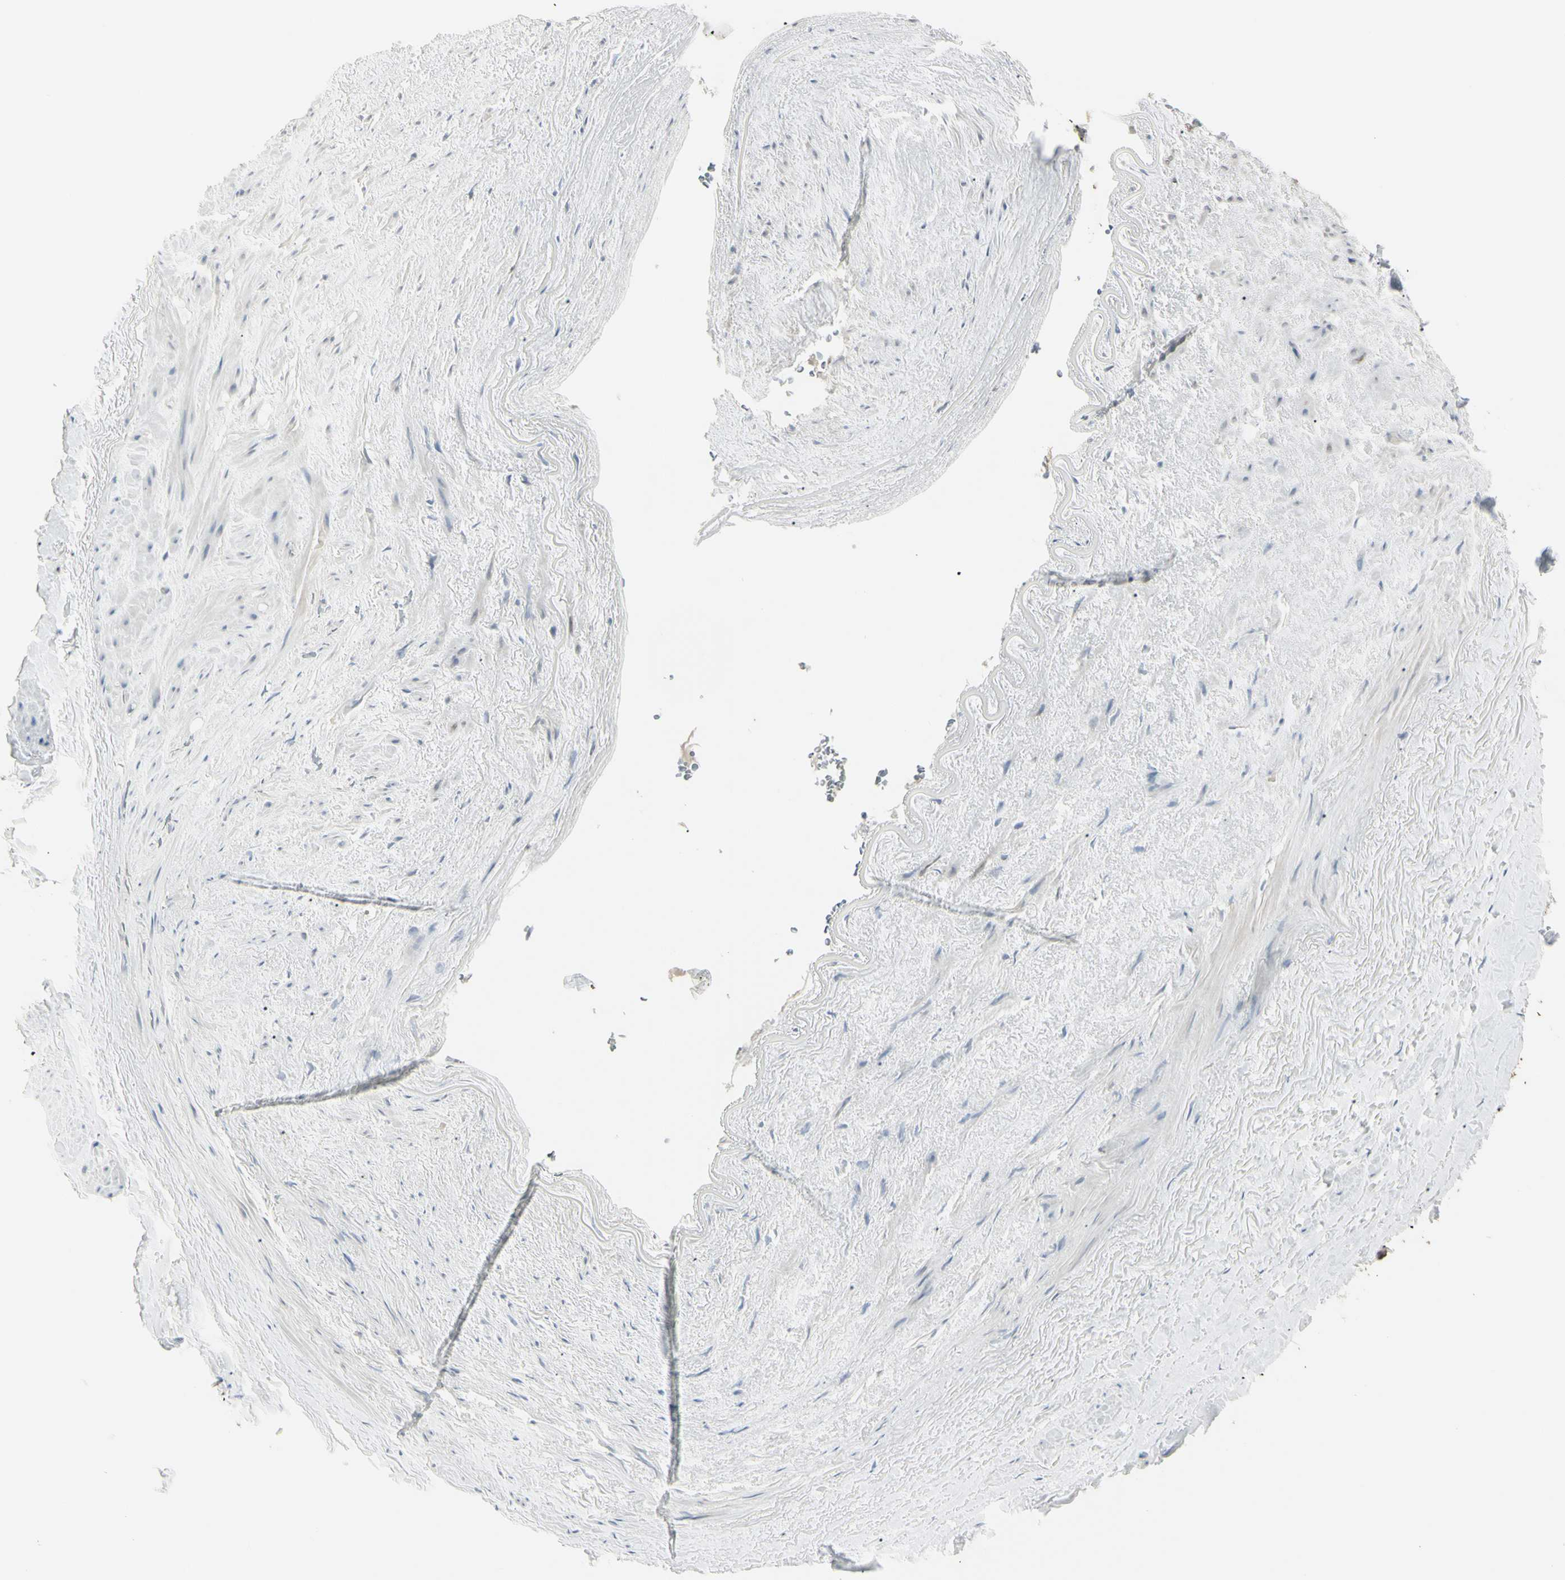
{"staining": {"intensity": "negative", "quantity": "none", "location": "none"}, "tissue": "adipose tissue", "cell_type": "Adipocytes", "image_type": "normal", "snomed": [{"axis": "morphology", "description": "Normal tissue, NOS"}, {"axis": "topography", "description": "Peripheral nerve tissue"}], "caption": "Adipocytes are negative for protein expression in normal human adipose tissue. The staining is performed using DAB (3,3'-diaminobenzidine) brown chromogen with nuclei counter-stained in using hematoxylin.", "gene": "PIP", "patient": {"sex": "male", "age": 70}}